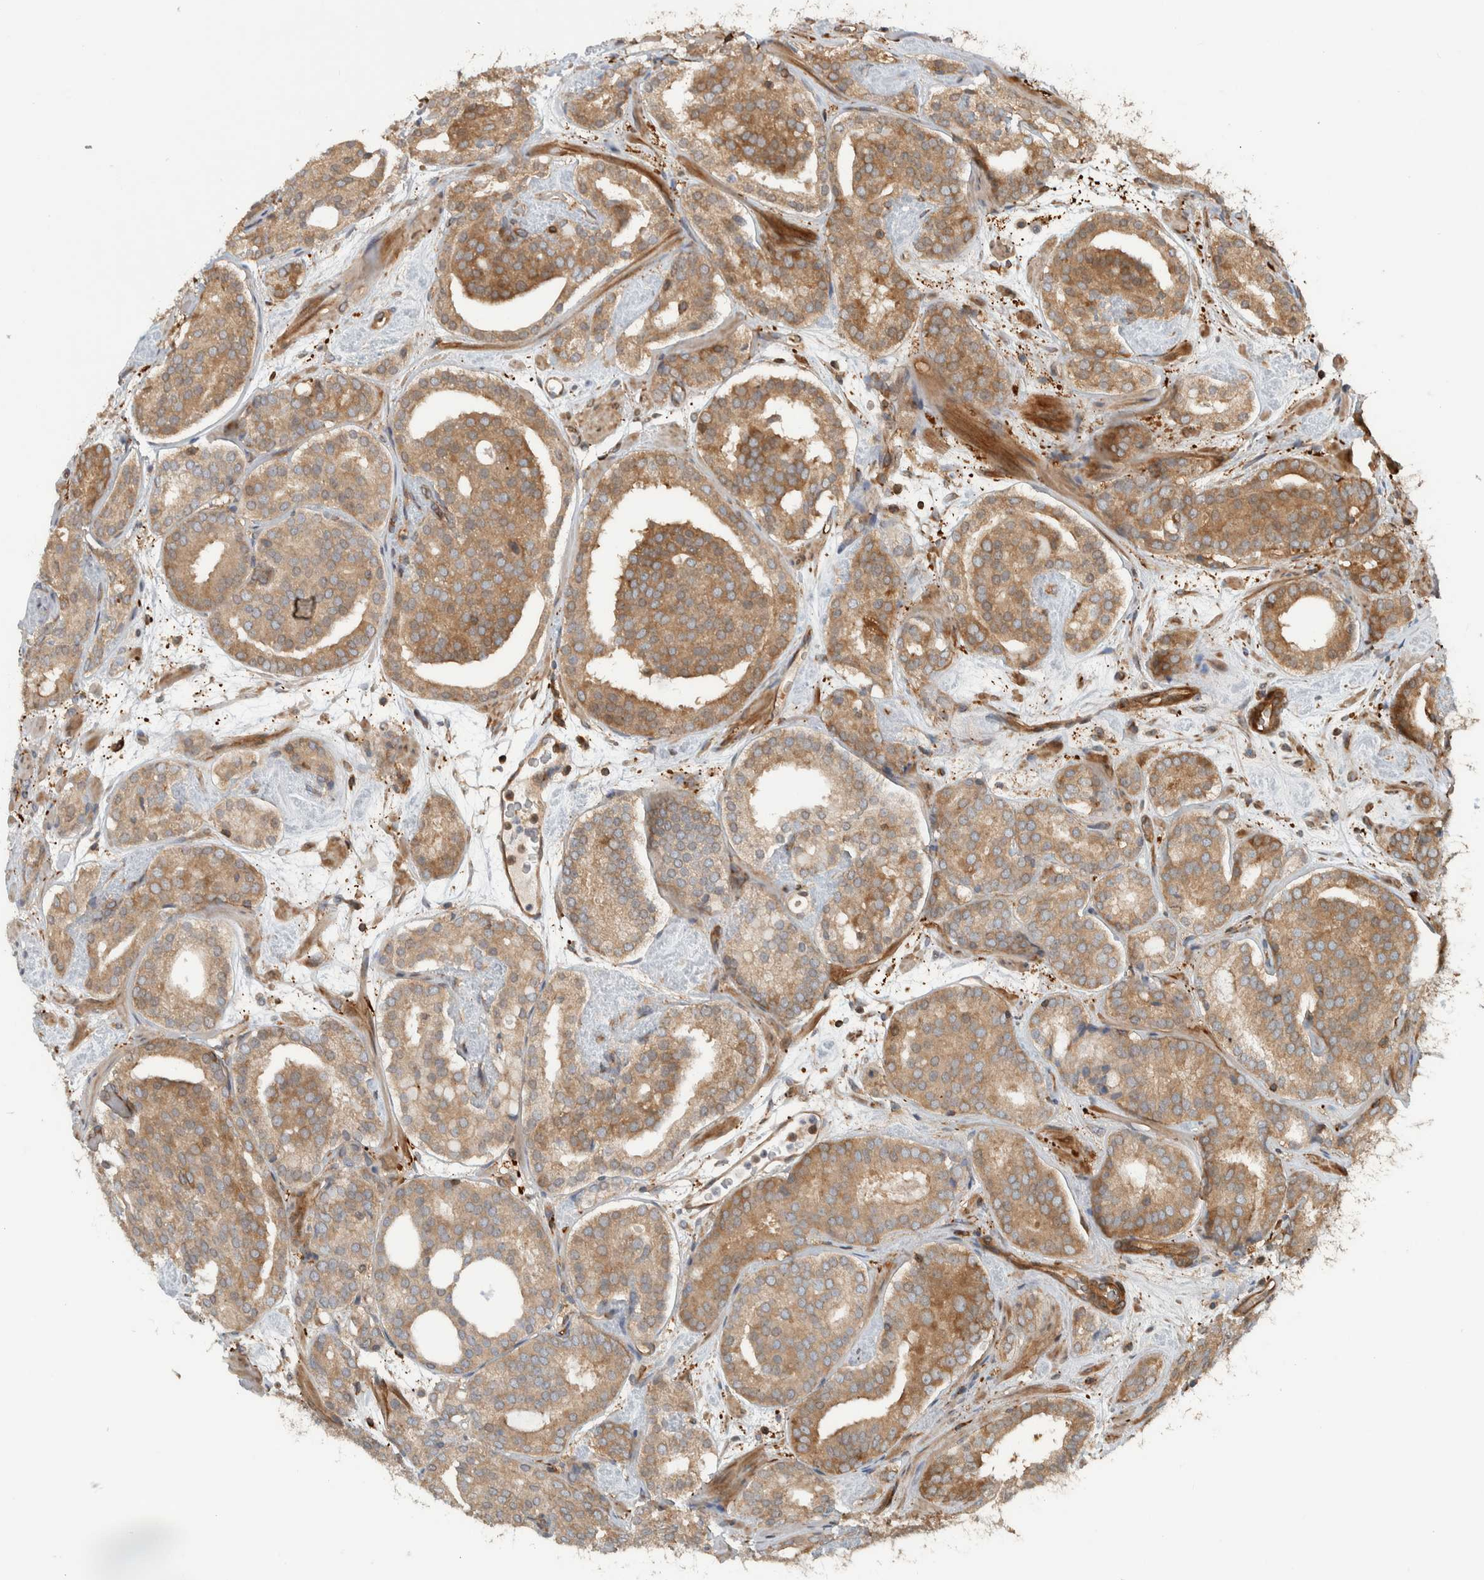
{"staining": {"intensity": "moderate", "quantity": ">75%", "location": "cytoplasmic/membranous"}, "tissue": "prostate cancer", "cell_type": "Tumor cells", "image_type": "cancer", "snomed": [{"axis": "morphology", "description": "Adenocarcinoma, Low grade"}, {"axis": "topography", "description": "Prostate"}], "caption": "DAB immunohistochemical staining of prostate cancer reveals moderate cytoplasmic/membranous protein staining in about >75% of tumor cells.", "gene": "CNTROB", "patient": {"sex": "male", "age": 69}}